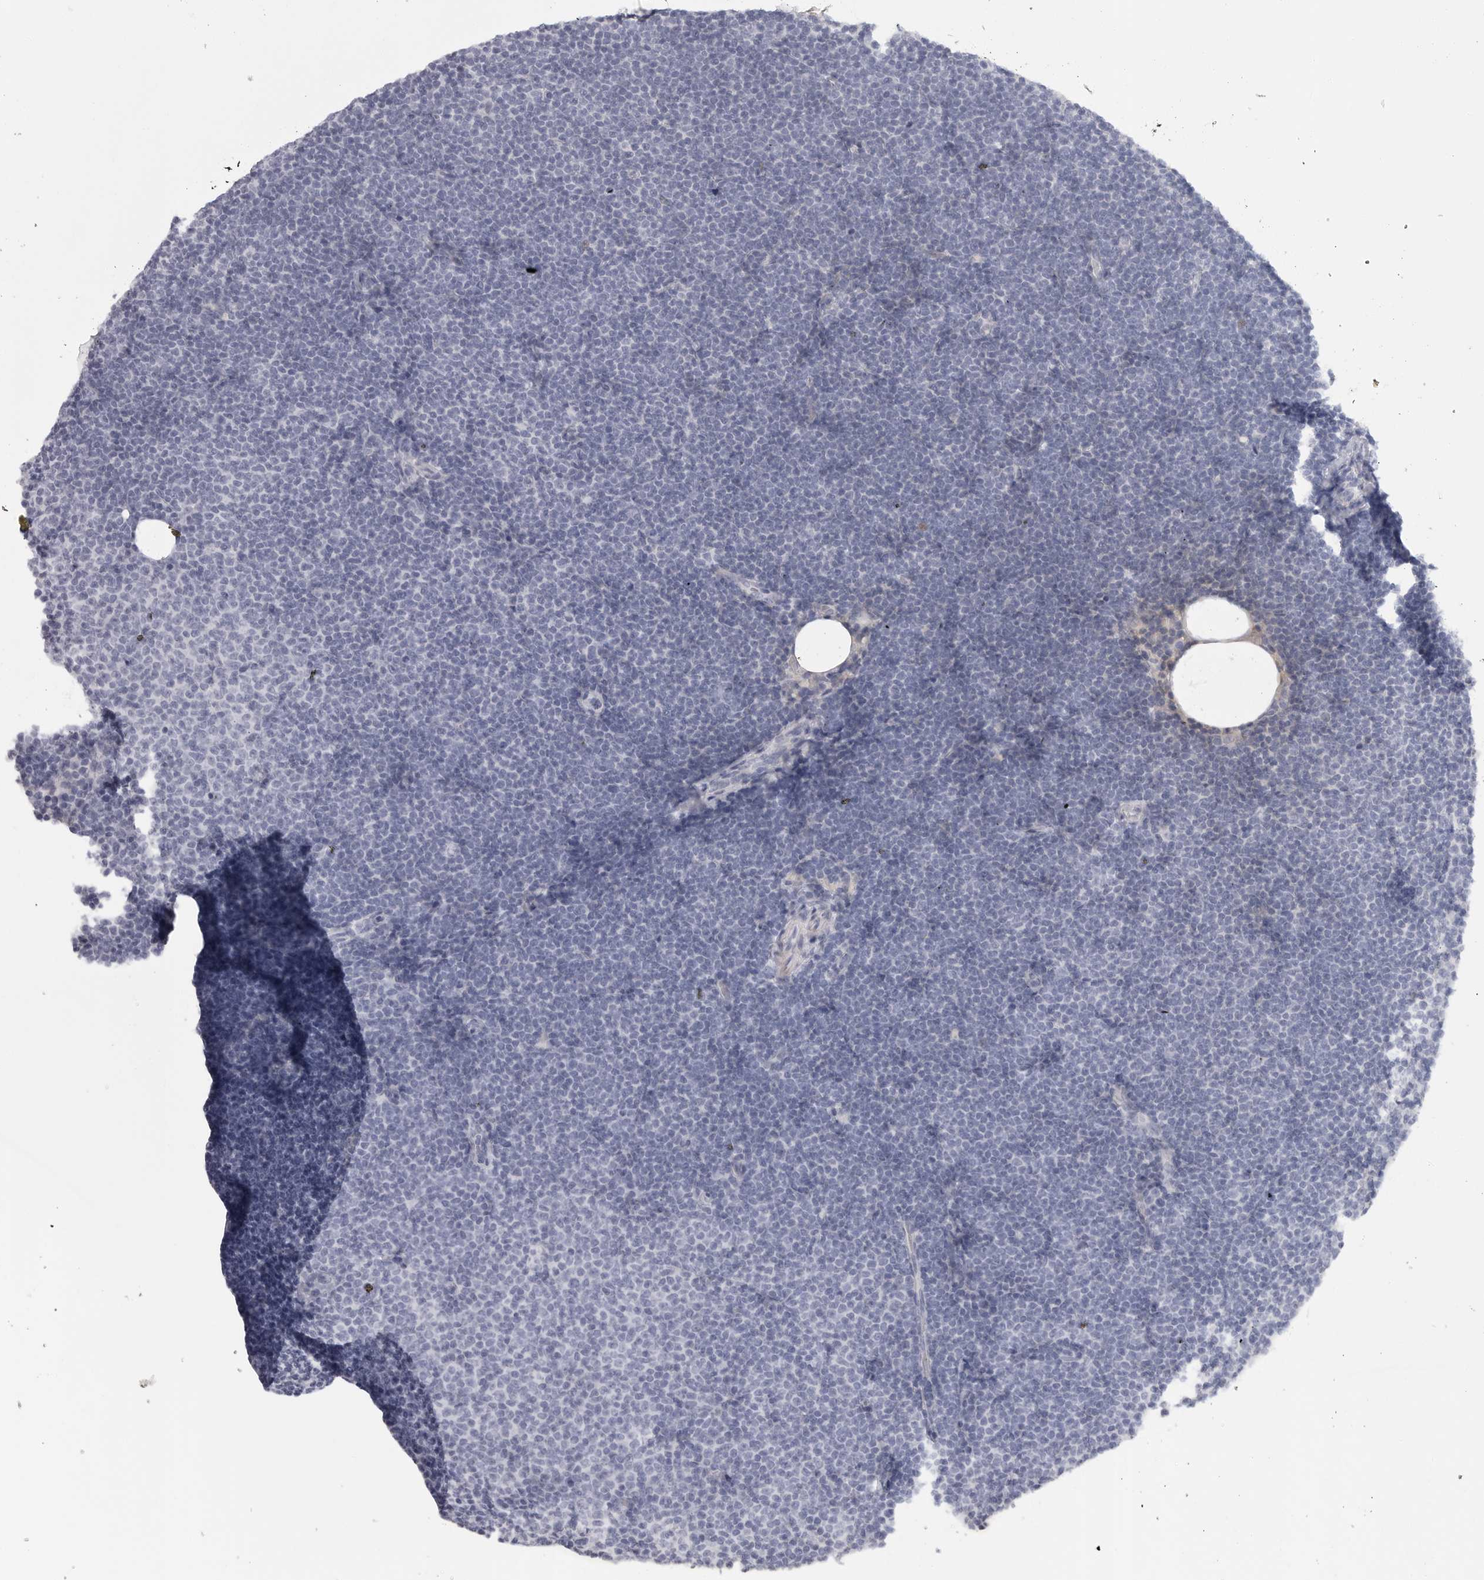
{"staining": {"intensity": "negative", "quantity": "none", "location": "none"}, "tissue": "lymphoma", "cell_type": "Tumor cells", "image_type": "cancer", "snomed": [{"axis": "morphology", "description": "Malignant lymphoma, non-Hodgkin's type, Low grade"}, {"axis": "topography", "description": "Lymph node"}], "caption": "A high-resolution micrograph shows IHC staining of malignant lymphoma, non-Hodgkin's type (low-grade), which shows no significant positivity in tumor cells. (DAB (3,3'-diaminobenzidine) immunohistochemistry with hematoxylin counter stain).", "gene": "TNR", "patient": {"sex": "female", "age": 53}}